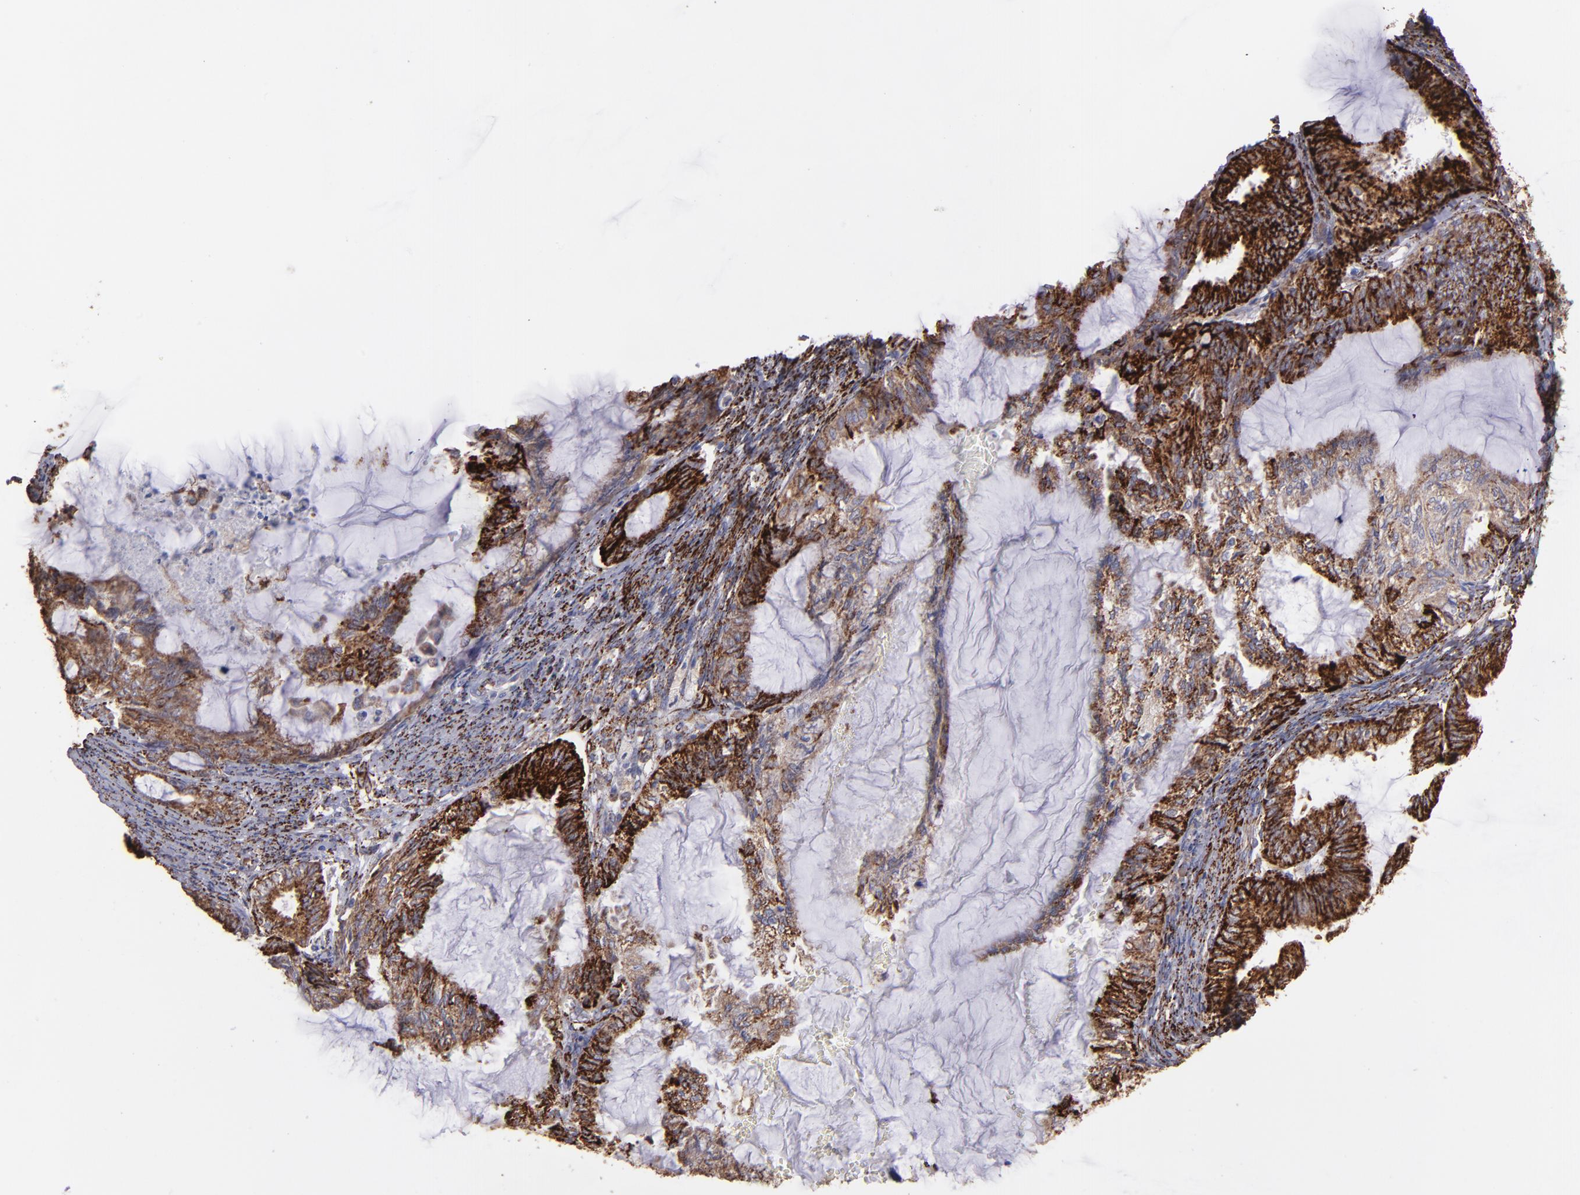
{"staining": {"intensity": "strong", "quantity": ">75%", "location": "cytoplasmic/membranous"}, "tissue": "endometrial cancer", "cell_type": "Tumor cells", "image_type": "cancer", "snomed": [{"axis": "morphology", "description": "Adenocarcinoma, NOS"}, {"axis": "topography", "description": "Endometrium"}], "caption": "This is an image of immunohistochemistry (IHC) staining of endometrial cancer (adenocarcinoma), which shows strong staining in the cytoplasmic/membranous of tumor cells.", "gene": "MAOB", "patient": {"sex": "female", "age": 86}}